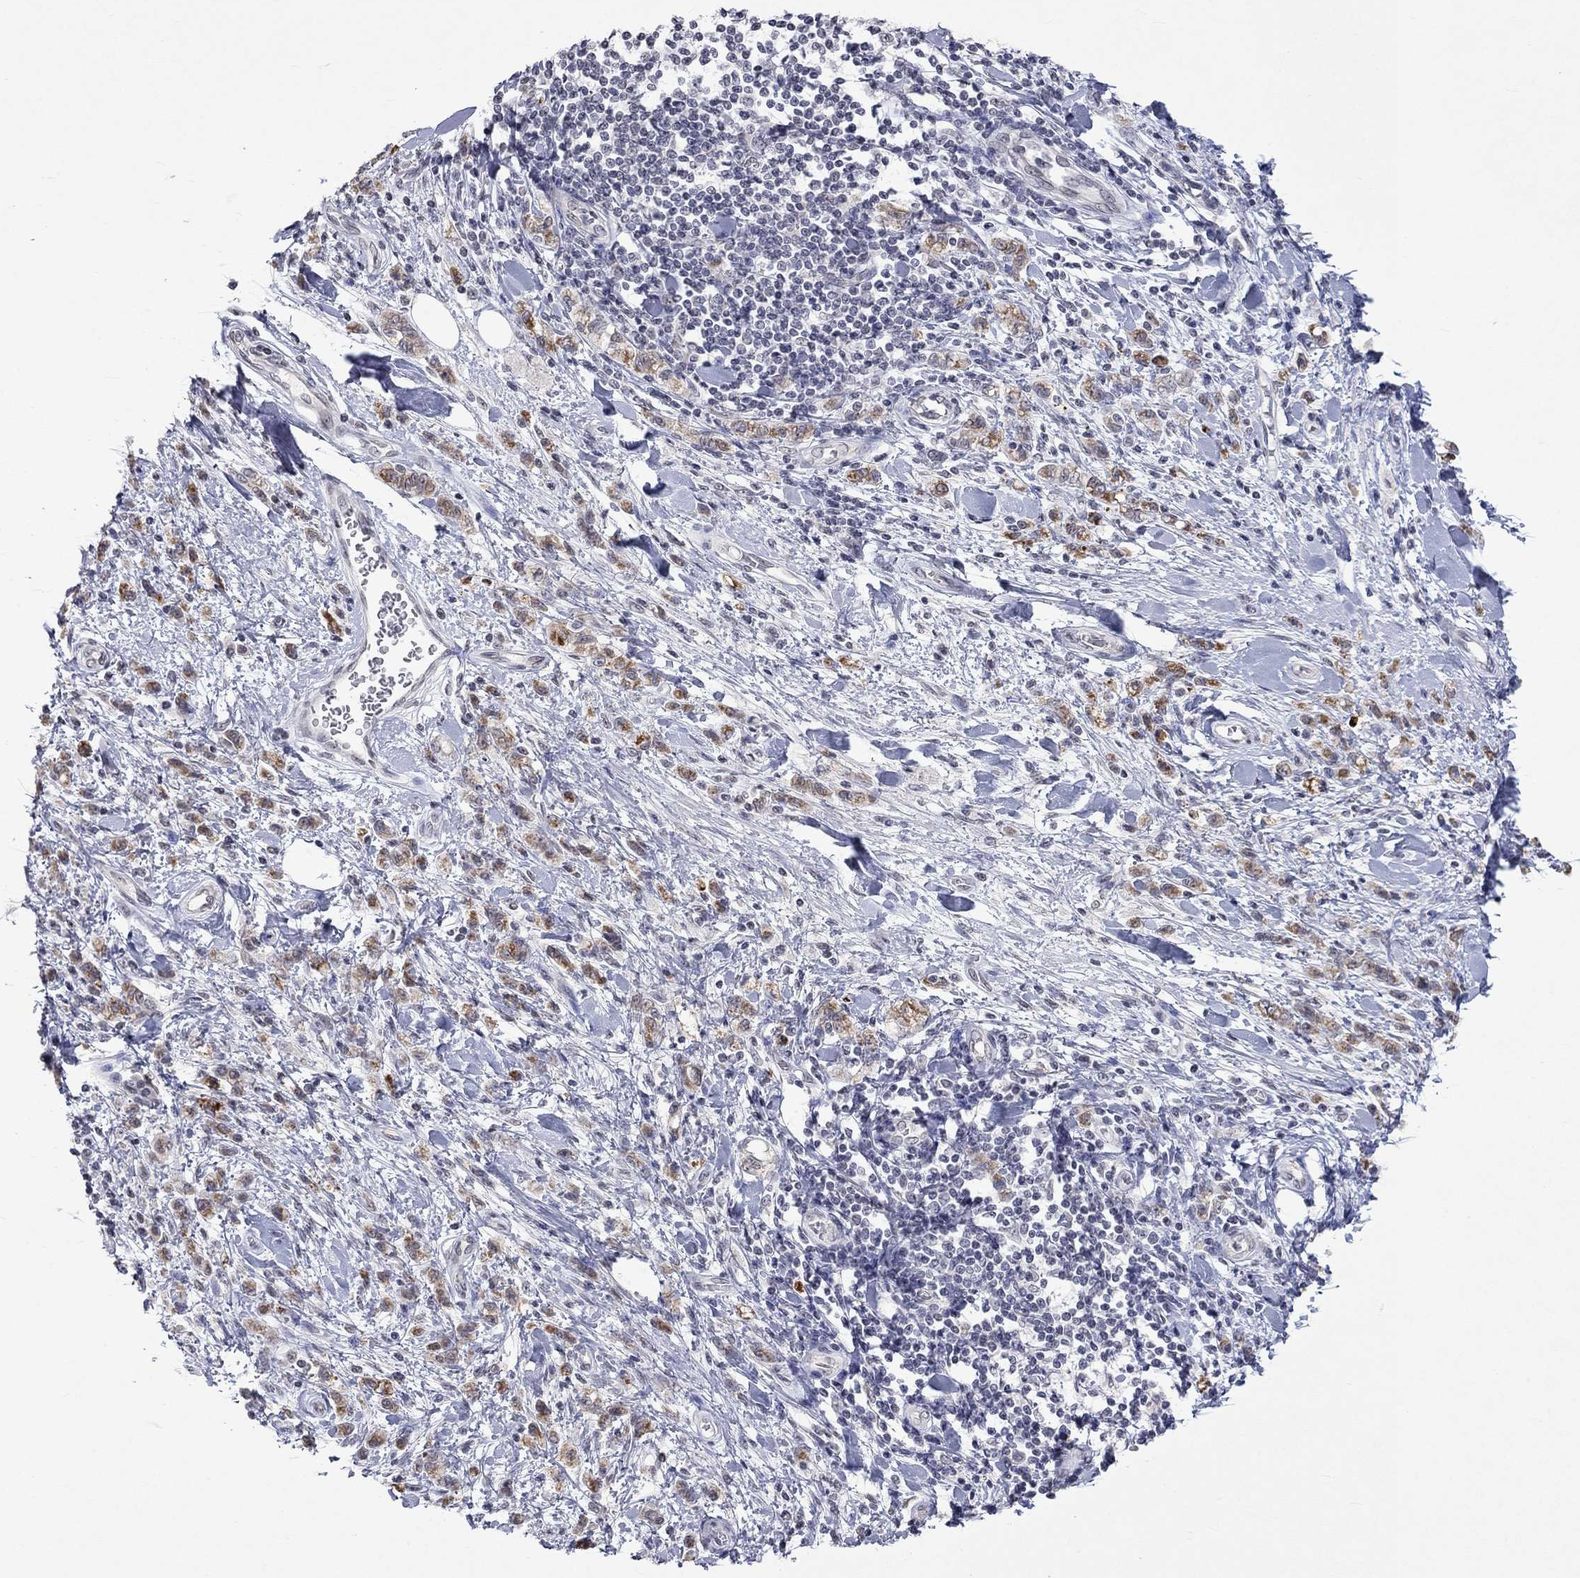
{"staining": {"intensity": "moderate", "quantity": "25%-75%", "location": "cytoplasmic/membranous"}, "tissue": "stomach cancer", "cell_type": "Tumor cells", "image_type": "cancer", "snomed": [{"axis": "morphology", "description": "Adenocarcinoma, NOS"}, {"axis": "topography", "description": "Stomach"}], "caption": "Adenocarcinoma (stomach) stained with a brown dye shows moderate cytoplasmic/membranous positive positivity in approximately 25%-75% of tumor cells.", "gene": "TMEM143", "patient": {"sex": "male", "age": 77}}